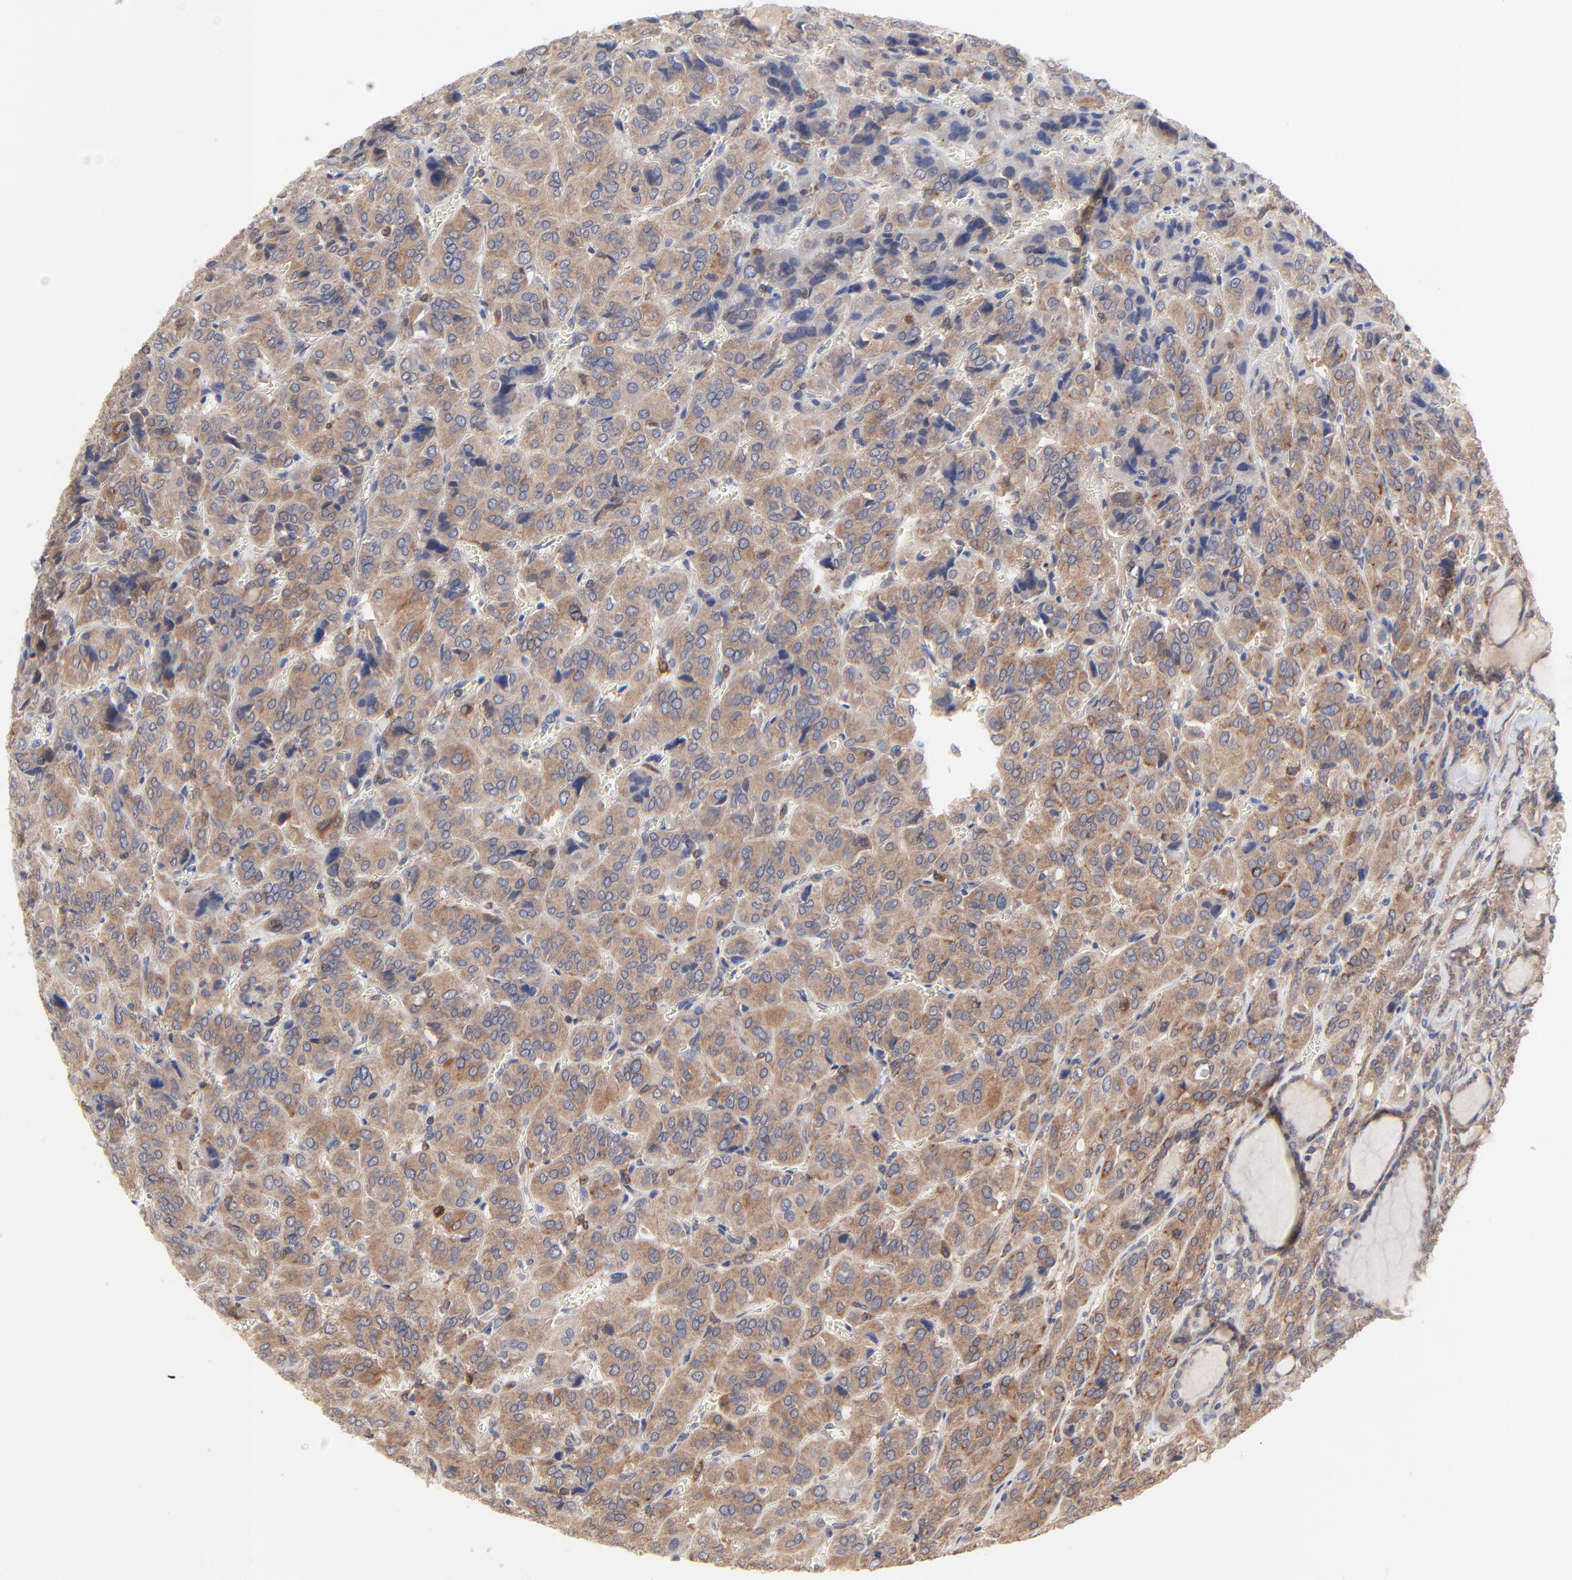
{"staining": {"intensity": "moderate", "quantity": ">75%", "location": "cytoplasmic/membranous"}, "tissue": "thyroid cancer", "cell_type": "Tumor cells", "image_type": "cancer", "snomed": [{"axis": "morphology", "description": "Follicular adenoma carcinoma, NOS"}, {"axis": "topography", "description": "Thyroid gland"}], "caption": "A medium amount of moderate cytoplasmic/membranous positivity is appreciated in about >75% of tumor cells in thyroid cancer tissue. Ihc stains the protein in brown and the nuclei are stained blue.", "gene": "RAB9A", "patient": {"sex": "female", "age": 71}}